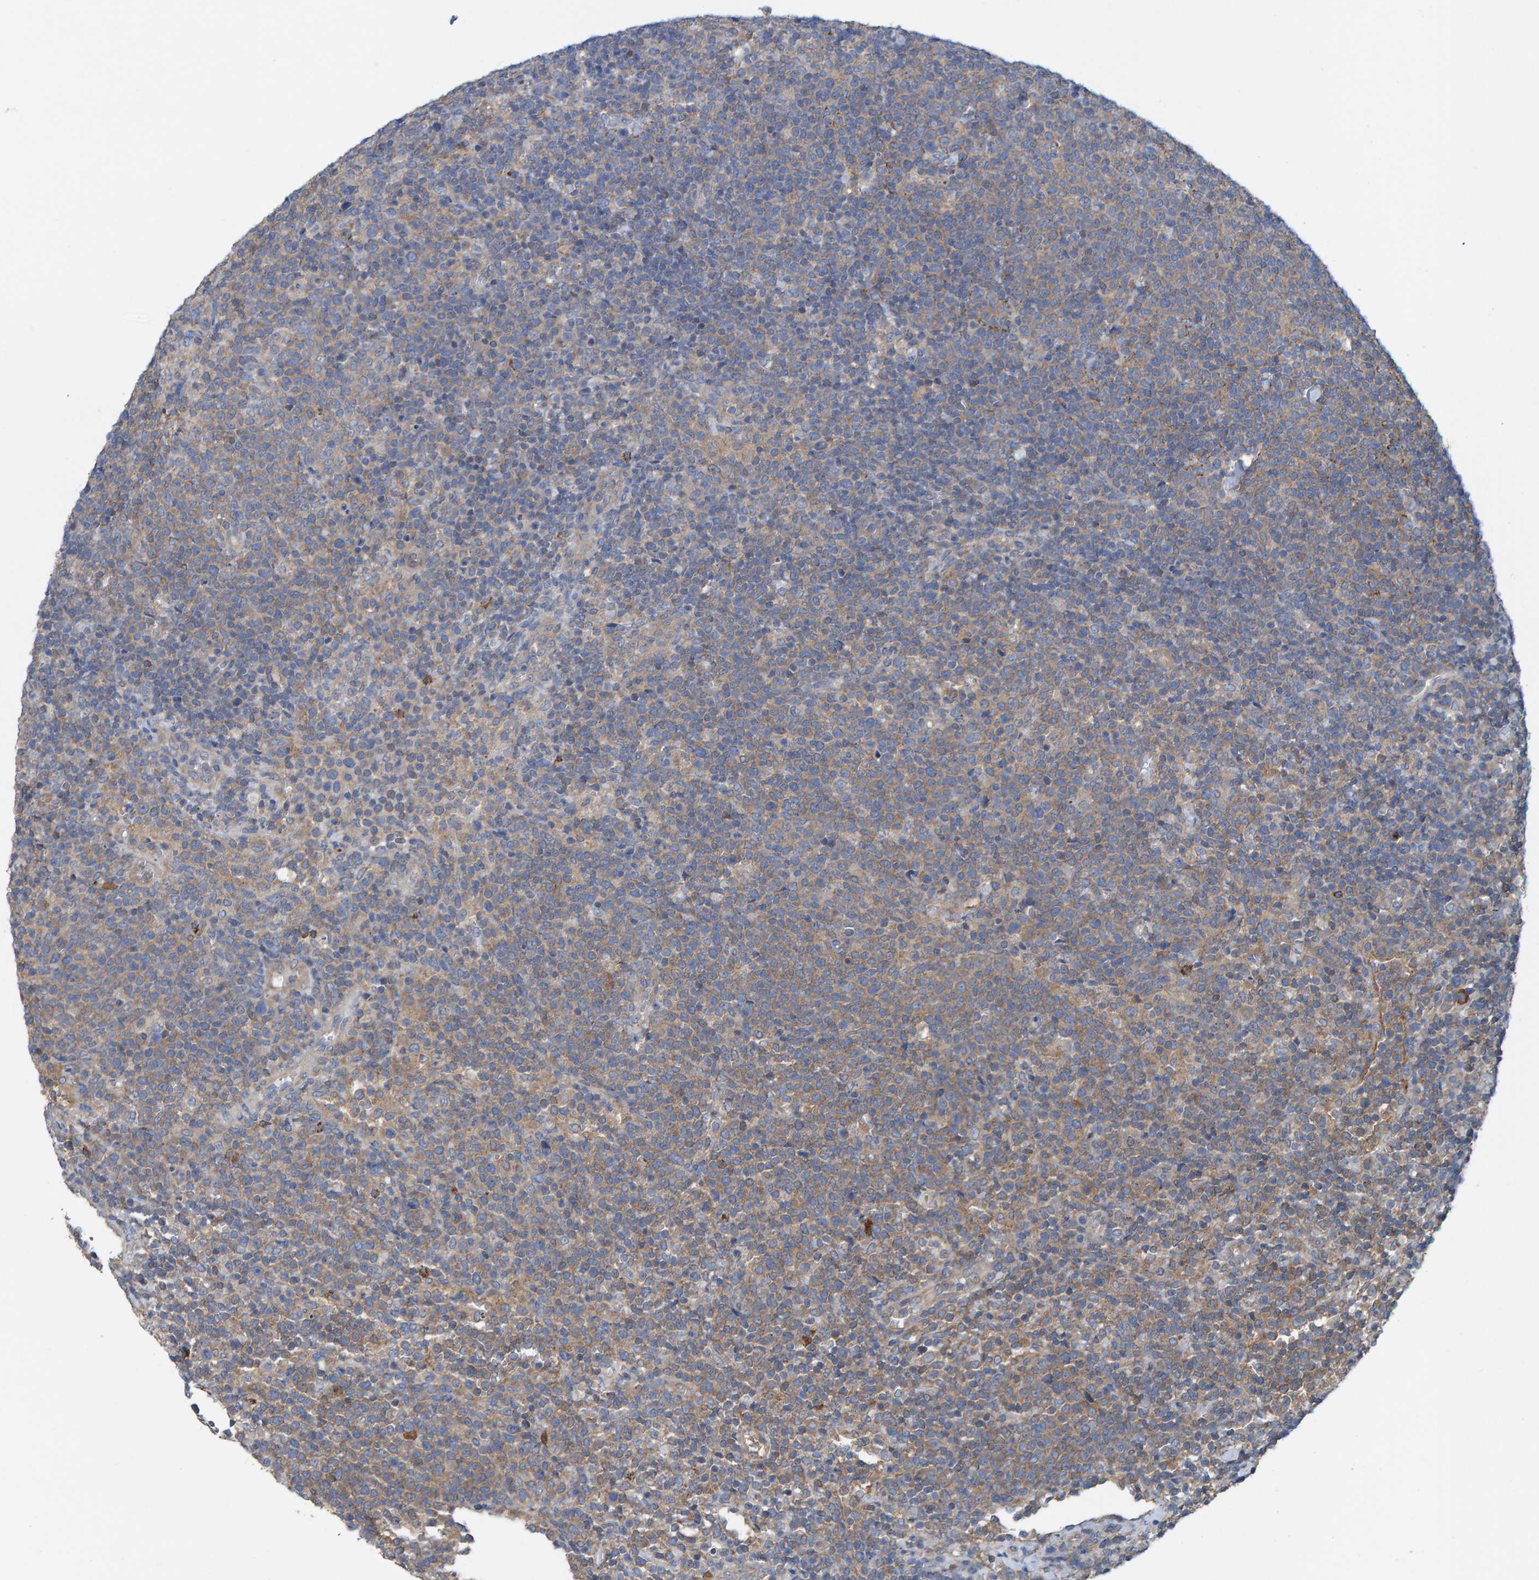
{"staining": {"intensity": "moderate", "quantity": "25%-75%", "location": "cytoplasmic/membranous"}, "tissue": "lymphoma", "cell_type": "Tumor cells", "image_type": "cancer", "snomed": [{"axis": "morphology", "description": "Malignant lymphoma, non-Hodgkin's type, High grade"}, {"axis": "topography", "description": "Lymph node"}], "caption": "Immunohistochemistry of human lymphoma displays medium levels of moderate cytoplasmic/membranous staining in about 25%-75% of tumor cells.", "gene": "LRSAM1", "patient": {"sex": "male", "age": 61}}